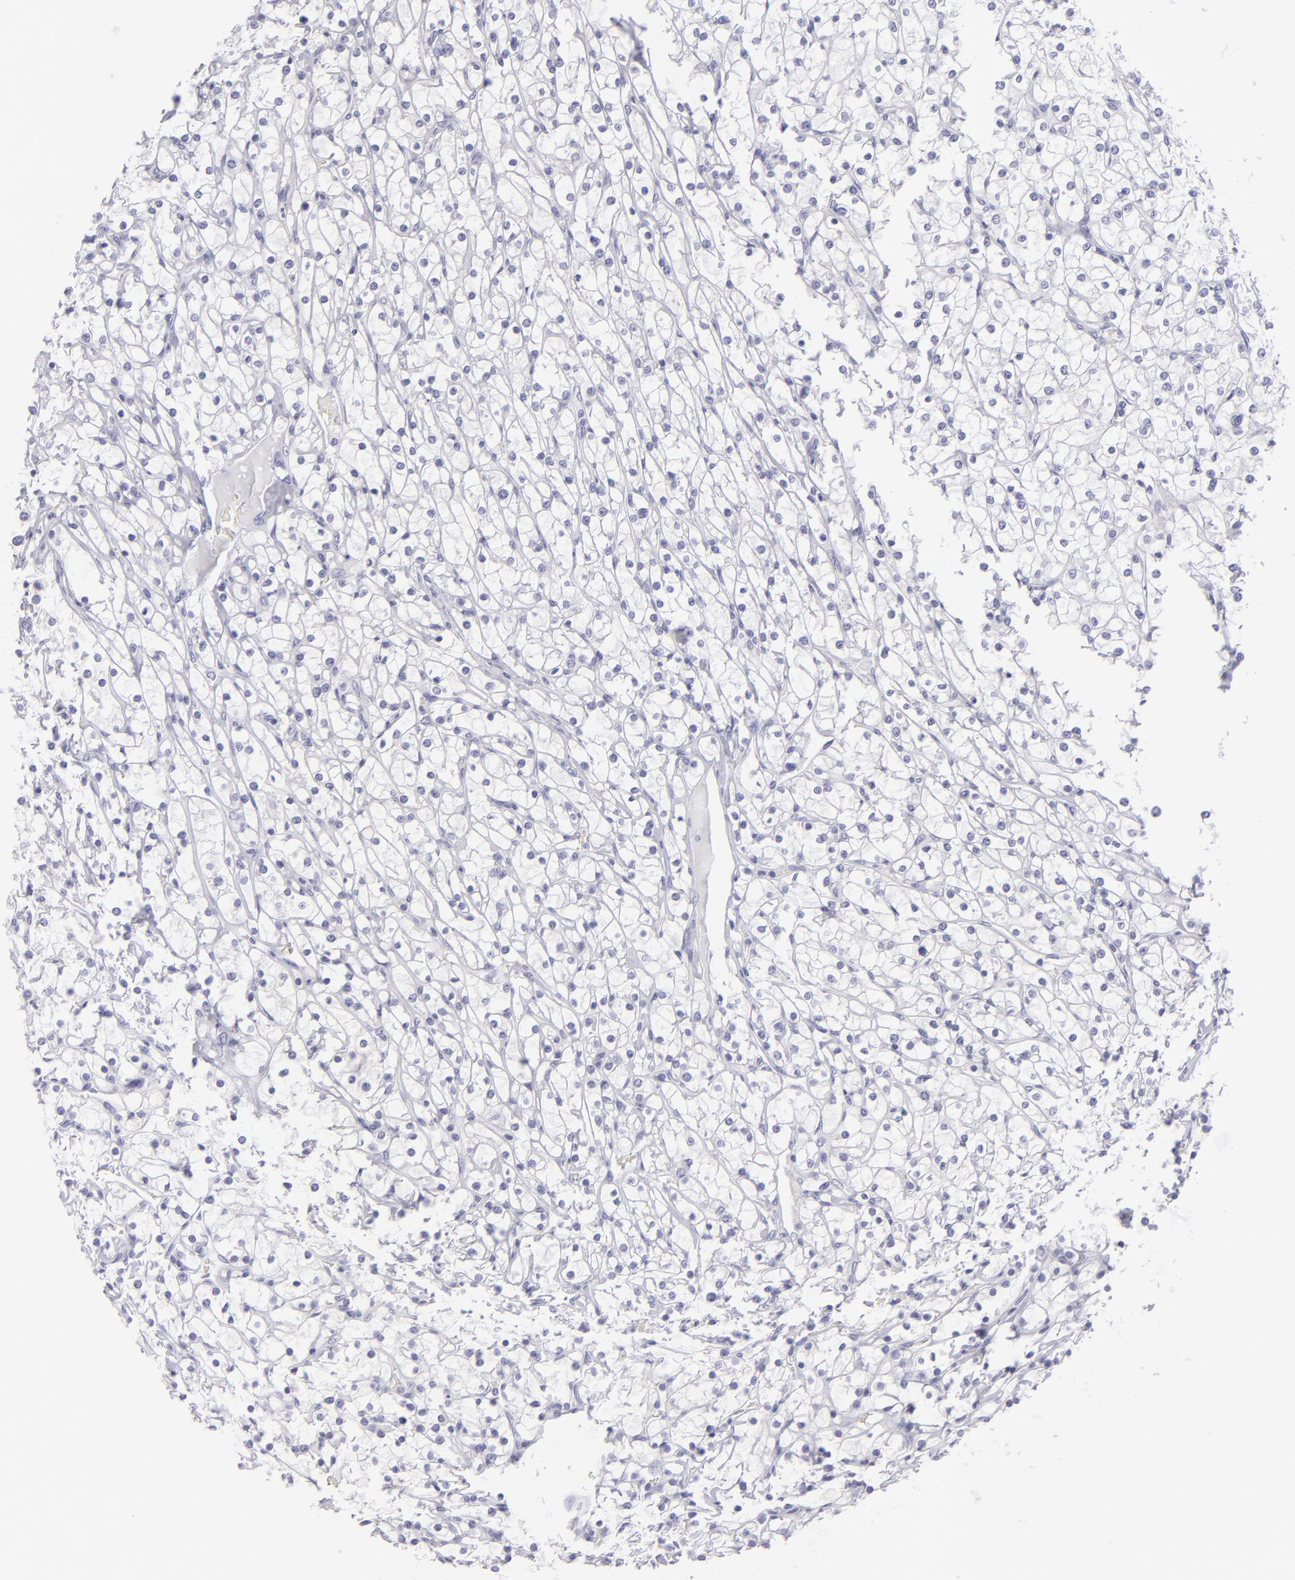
{"staining": {"intensity": "negative", "quantity": "none", "location": "none"}, "tissue": "renal cancer", "cell_type": "Tumor cells", "image_type": "cancer", "snomed": [{"axis": "morphology", "description": "Adenocarcinoma, NOS"}, {"axis": "topography", "description": "Kidney"}], "caption": "The immunohistochemistry (IHC) micrograph has no significant positivity in tumor cells of renal cancer tissue.", "gene": "DLG4", "patient": {"sex": "female", "age": 73}}